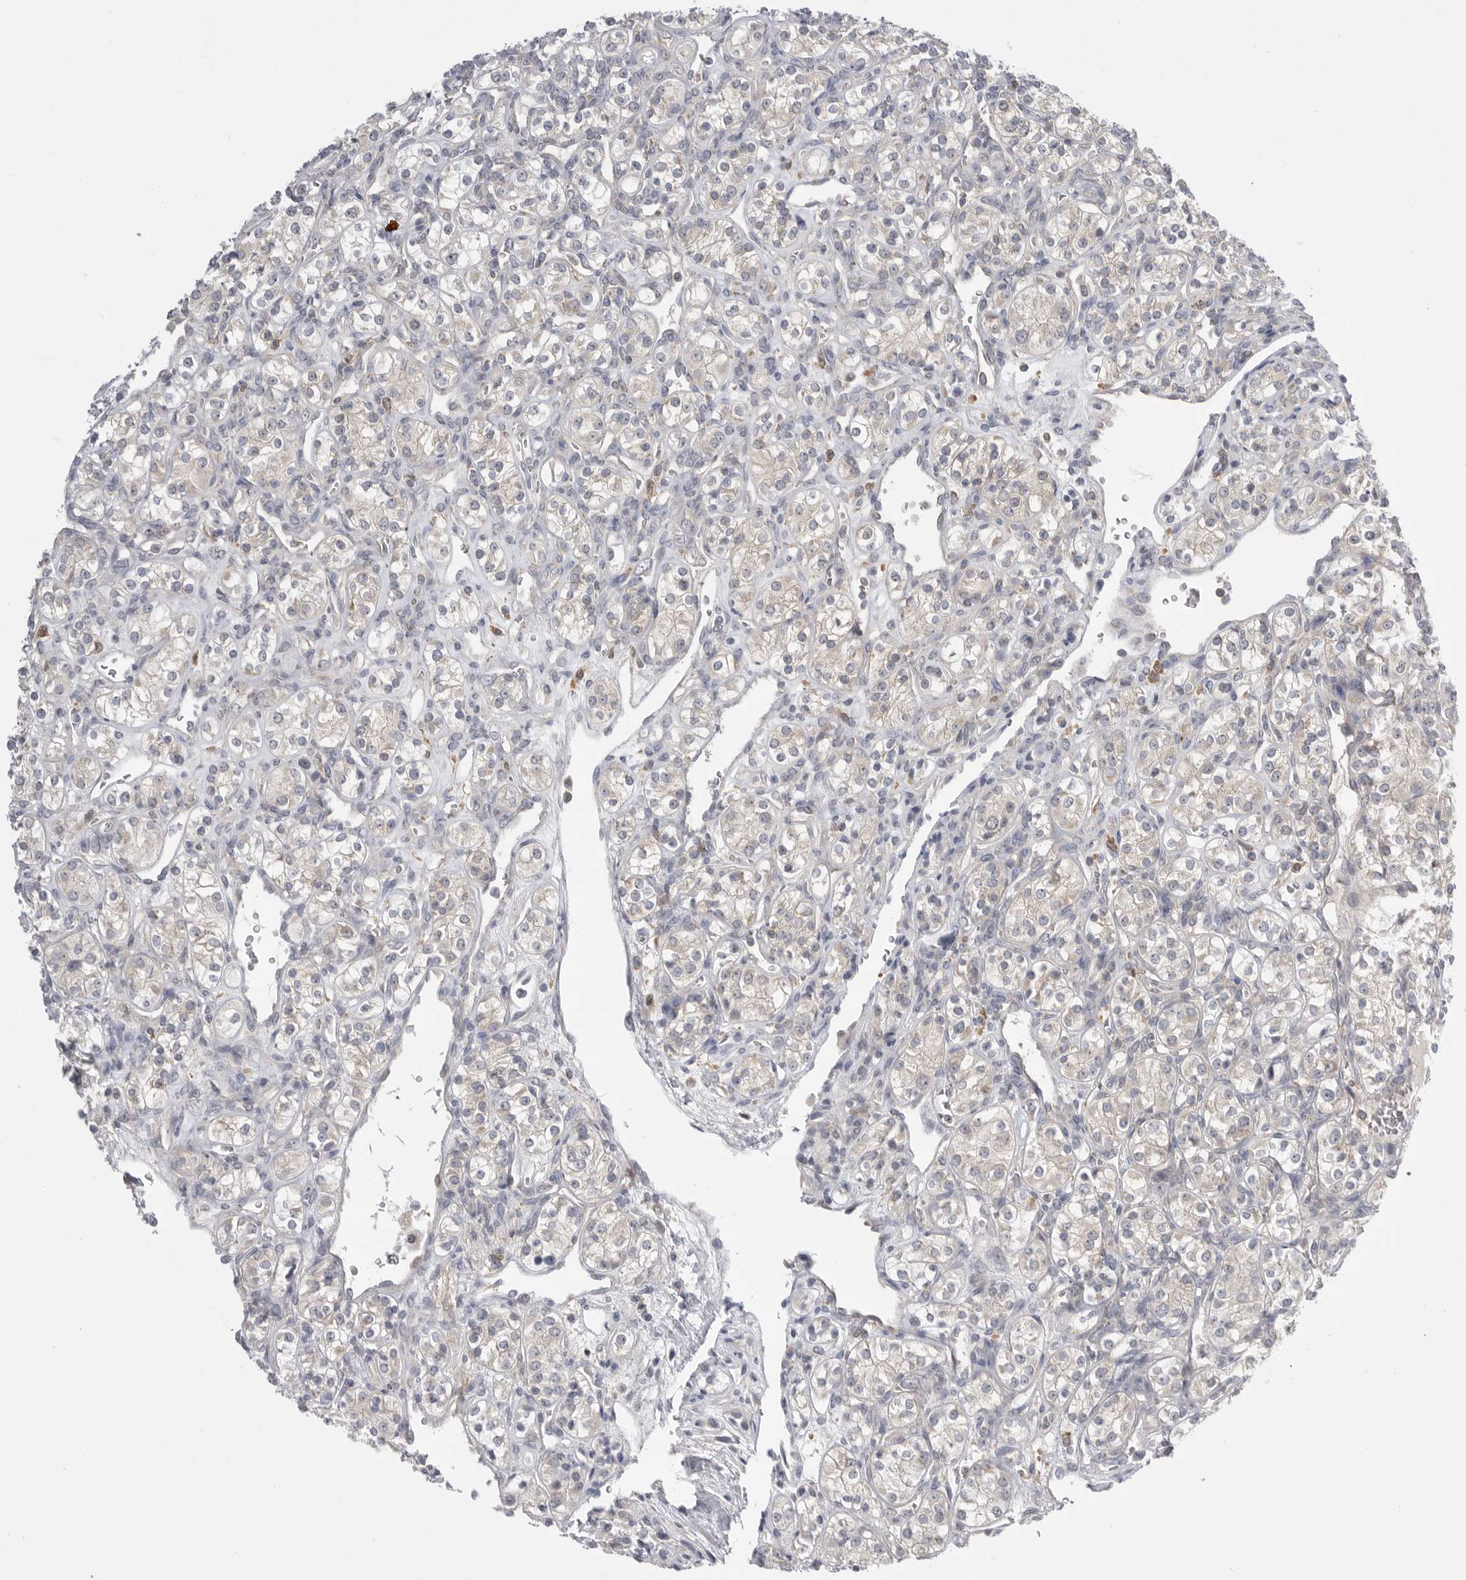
{"staining": {"intensity": "negative", "quantity": "none", "location": "none"}, "tissue": "renal cancer", "cell_type": "Tumor cells", "image_type": "cancer", "snomed": [{"axis": "morphology", "description": "Adenocarcinoma, NOS"}, {"axis": "topography", "description": "Kidney"}], "caption": "This is a image of immunohistochemistry staining of renal adenocarcinoma, which shows no expression in tumor cells. (DAB (3,3'-diaminobenzidine) immunohistochemistry with hematoxylin counter stain).", "gene": "KYAT3", "patient": {"sex": "male", "age": 77}}